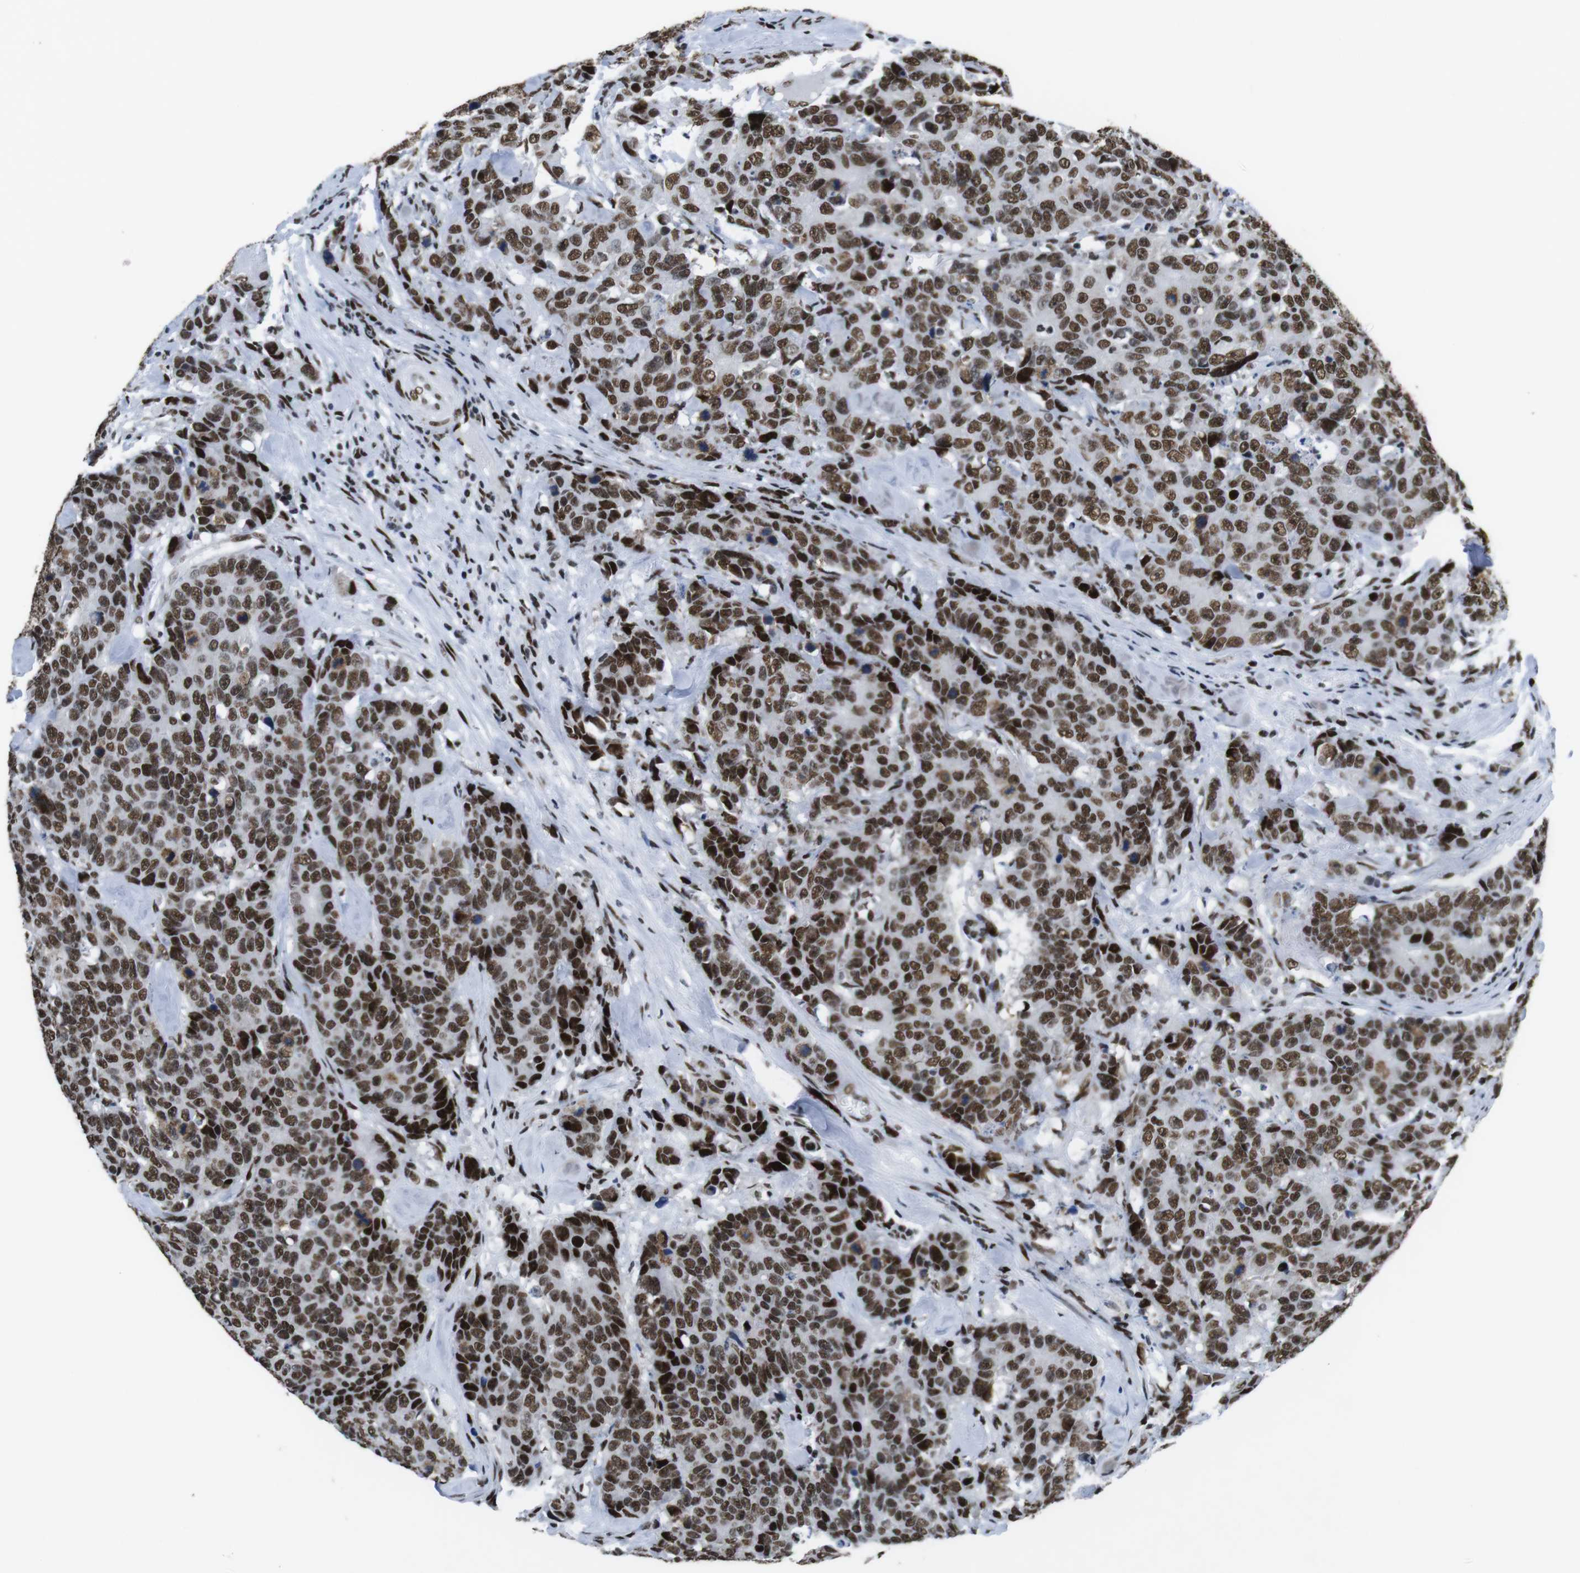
{"staining": {"intensity": "strong", "quantity": ">75%", "location": "nuclear"}, "tissue": "colorectal cancer", "cell_type": "Tumor cells", "image_type": "cancer", "snomed": [{"axis": "morphology", "description": "Adenocarcinoma, NOS"}, {"axis": "topography", "description": "Colon"}], "caption": "Protein staining displays strong nuclear staining in approximately >75% of tumor cells in colorectal cancer (adenocarcinoma).", "gene": "CITED2", "patient": {"sex": "female", "age": 86}}